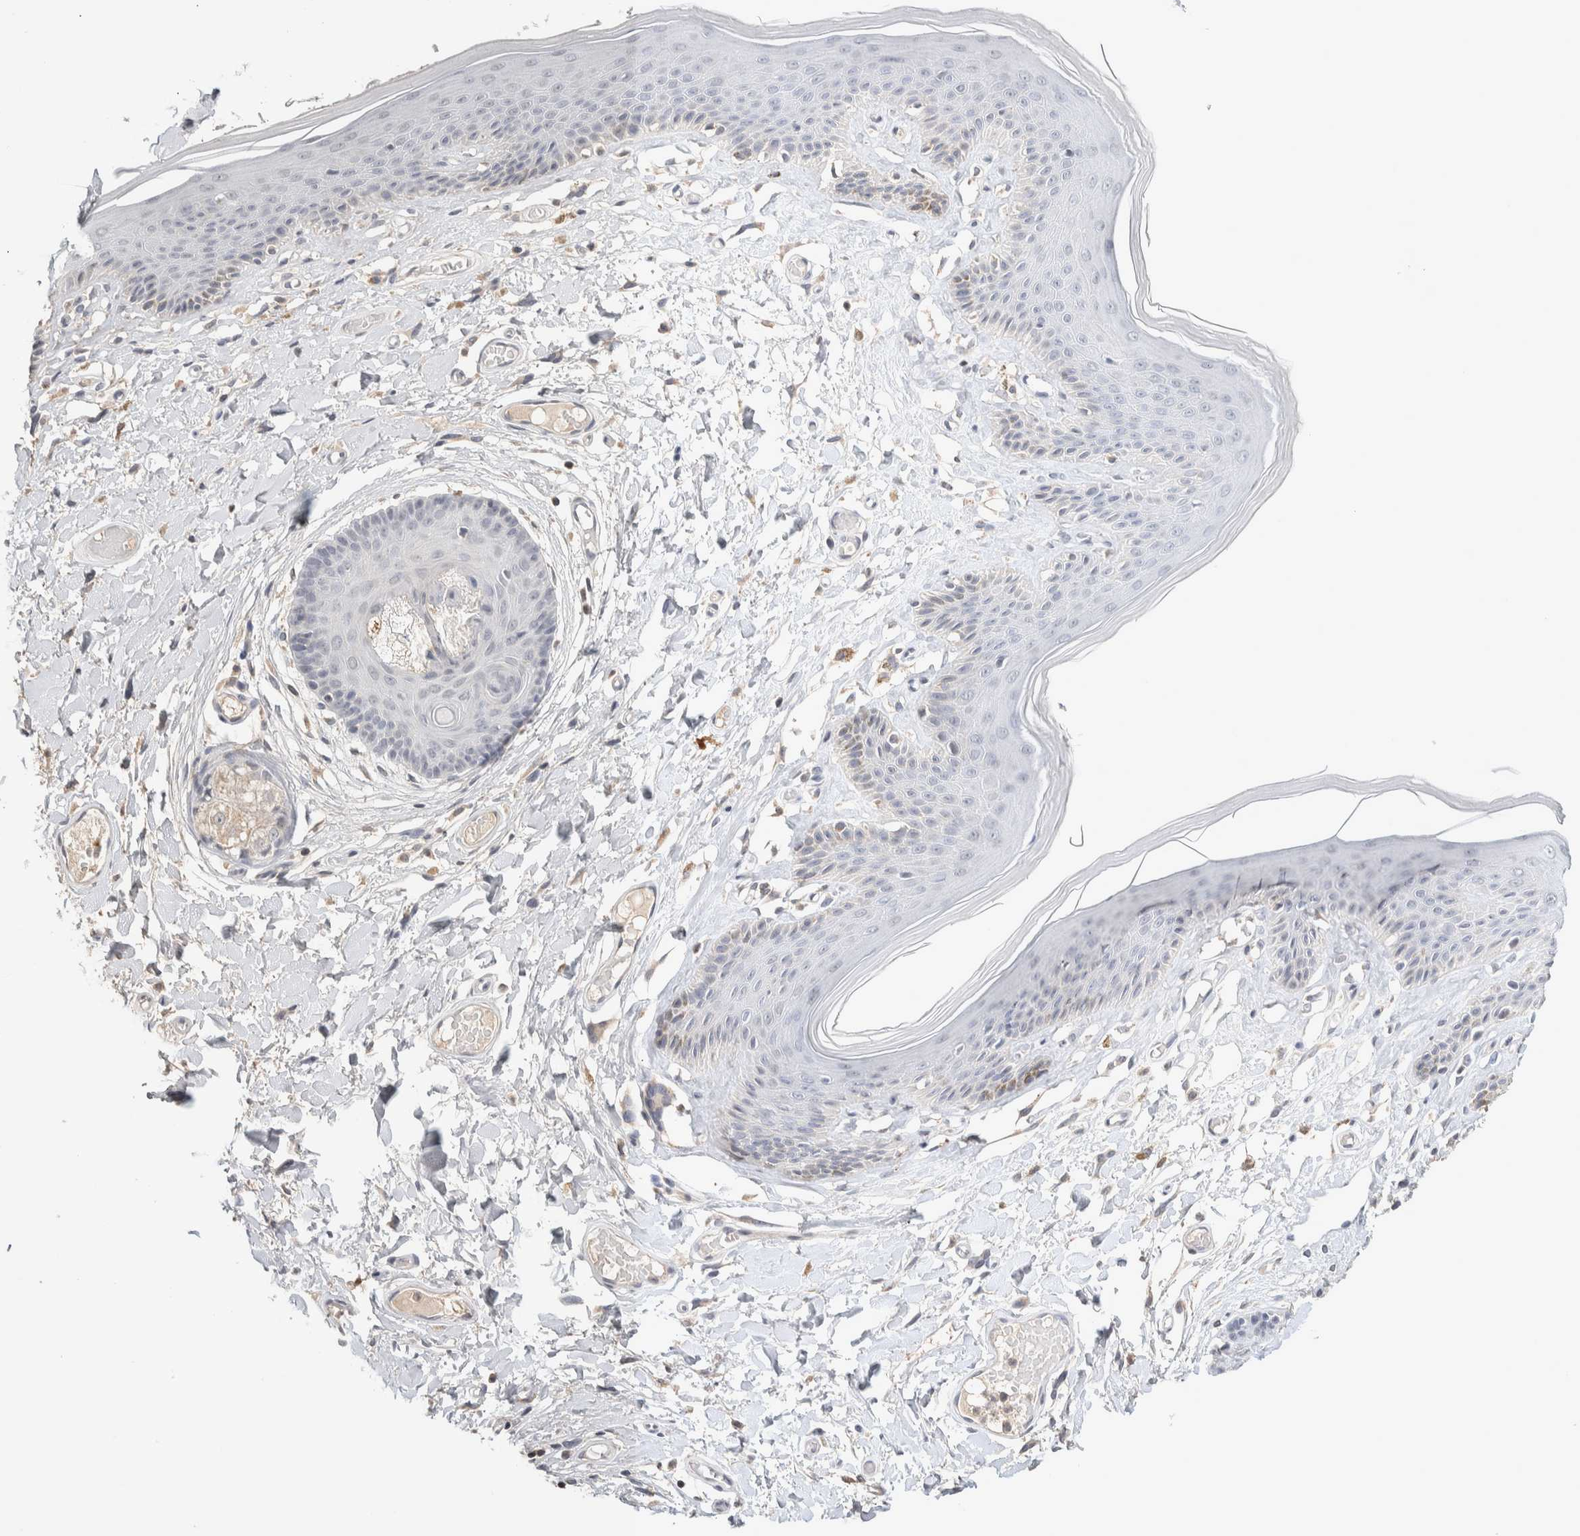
{"staining": {"intensity": "negative", "quantity": "none", "location": "none"}, "tissue": "skin", "cell_type": "Epidermal cells", "image_type": "normal", "snomed": [{"axis": "morphology", "description": "Normal tissue, NOS"}, {"axis": "topography", "description": "Vulva"}], "caption": "This micrograph is of unremarkable skin stained with IHC to label a protein in brown with the nuclei are counter-stained blue. There is no expression in epidermal cells. (Brightfield microscopy of DAB immunohistochemistry at high magnification).", "gene": "CRAT", "patient": {"sex": "female", "age": 73}}